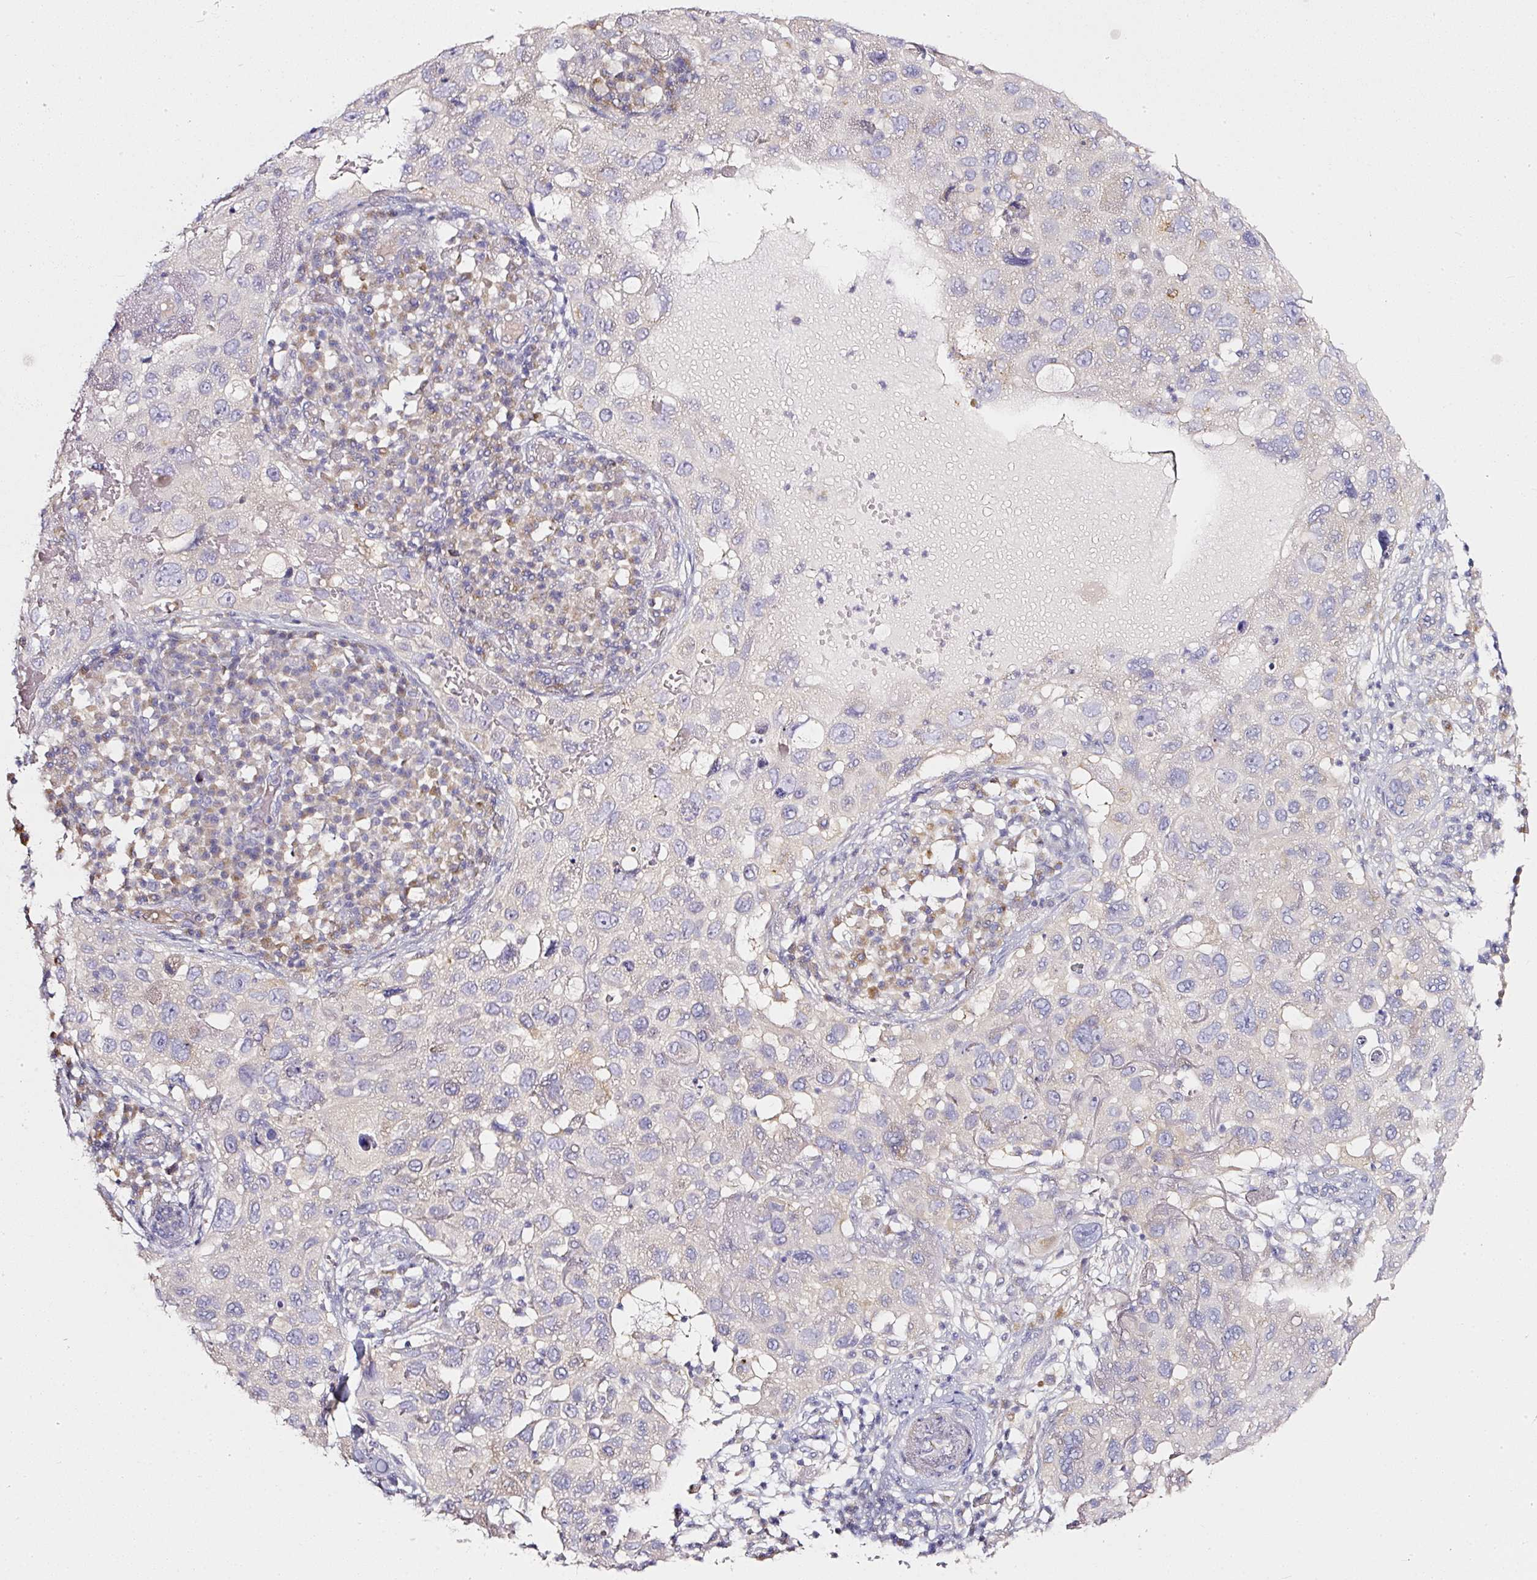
{"staining": {"intensity": "negative", "quantity": "none", "location": "none"}, "tissue": "skin cancer", "cell_type": "Tumor cells", "image_type": "cancer", "snomed": [{"axis": "morphology", "description": "Squamous cell carcinoma in situ, NOS"}, {"axis": "morphology", "description": "Squamous cell carcinoma, NOS"}, {"axis": "topography", "description": "Skin"}], "caption": "The photomicrograph exhibits no staining of tumor cells in skin squamous cell carcinoma in situ.", "gene": "PDXDC1", "patient": {"sex": "male", "age": 93}}